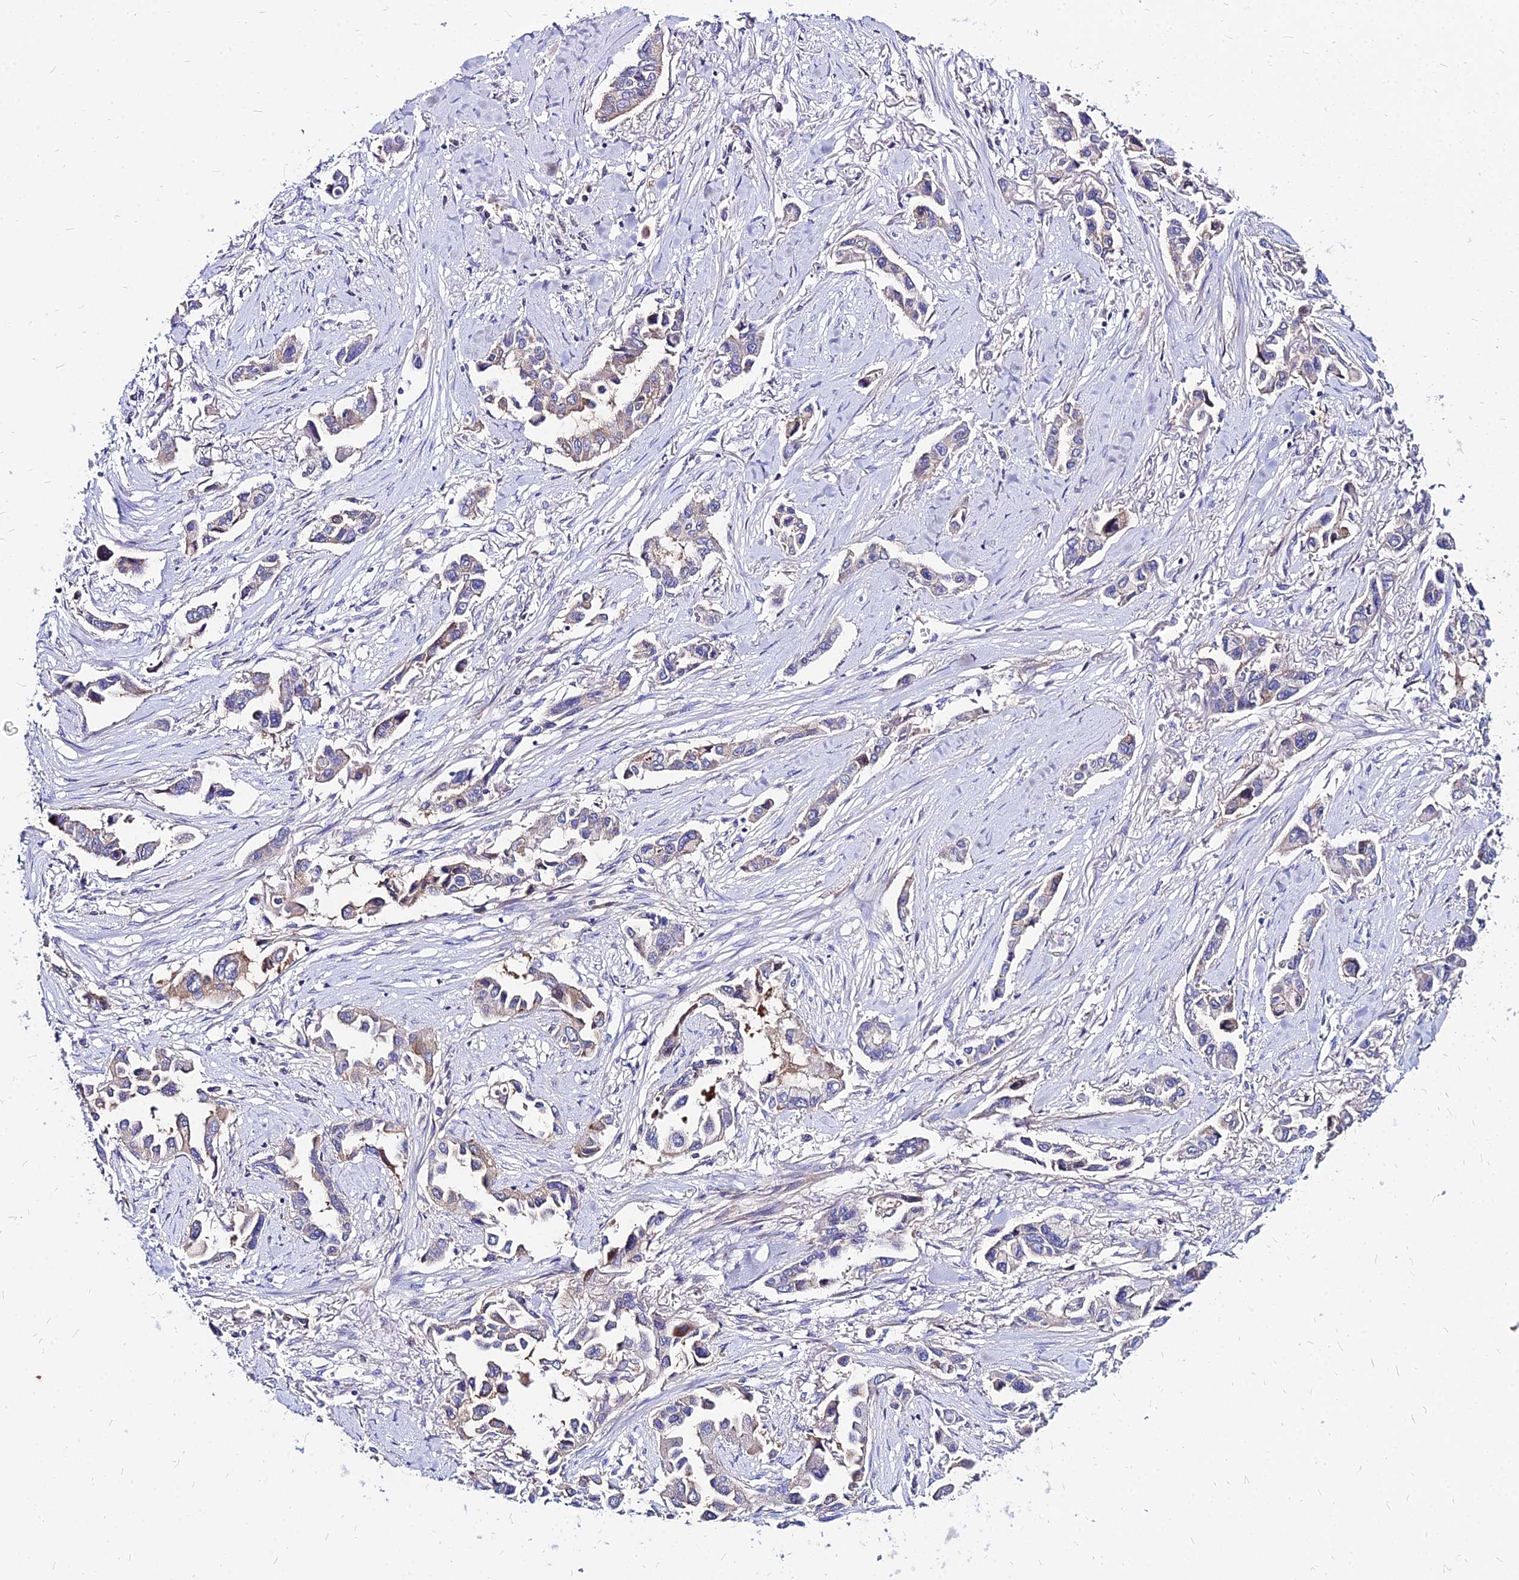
{"staining": {"intensity": "weak", "quantity": "<25%", "location": "cytoplasmic/membranous"}, "tissue": "lung cancer", "cell_type": "Tumor cells", "image_type": "cancer", "snomed": [{"axis": "morphology", "description": "Adenocarcinoma, NOS"}, {"axis": "topography", "description": "Lung"}], "caption": "Immunohistochemical staining of human adenocarcinoma (lung) reveals no significant staining in tumor cells.", "gene": "ACSM6", "patient": {"sex": "female", "age": 76}}